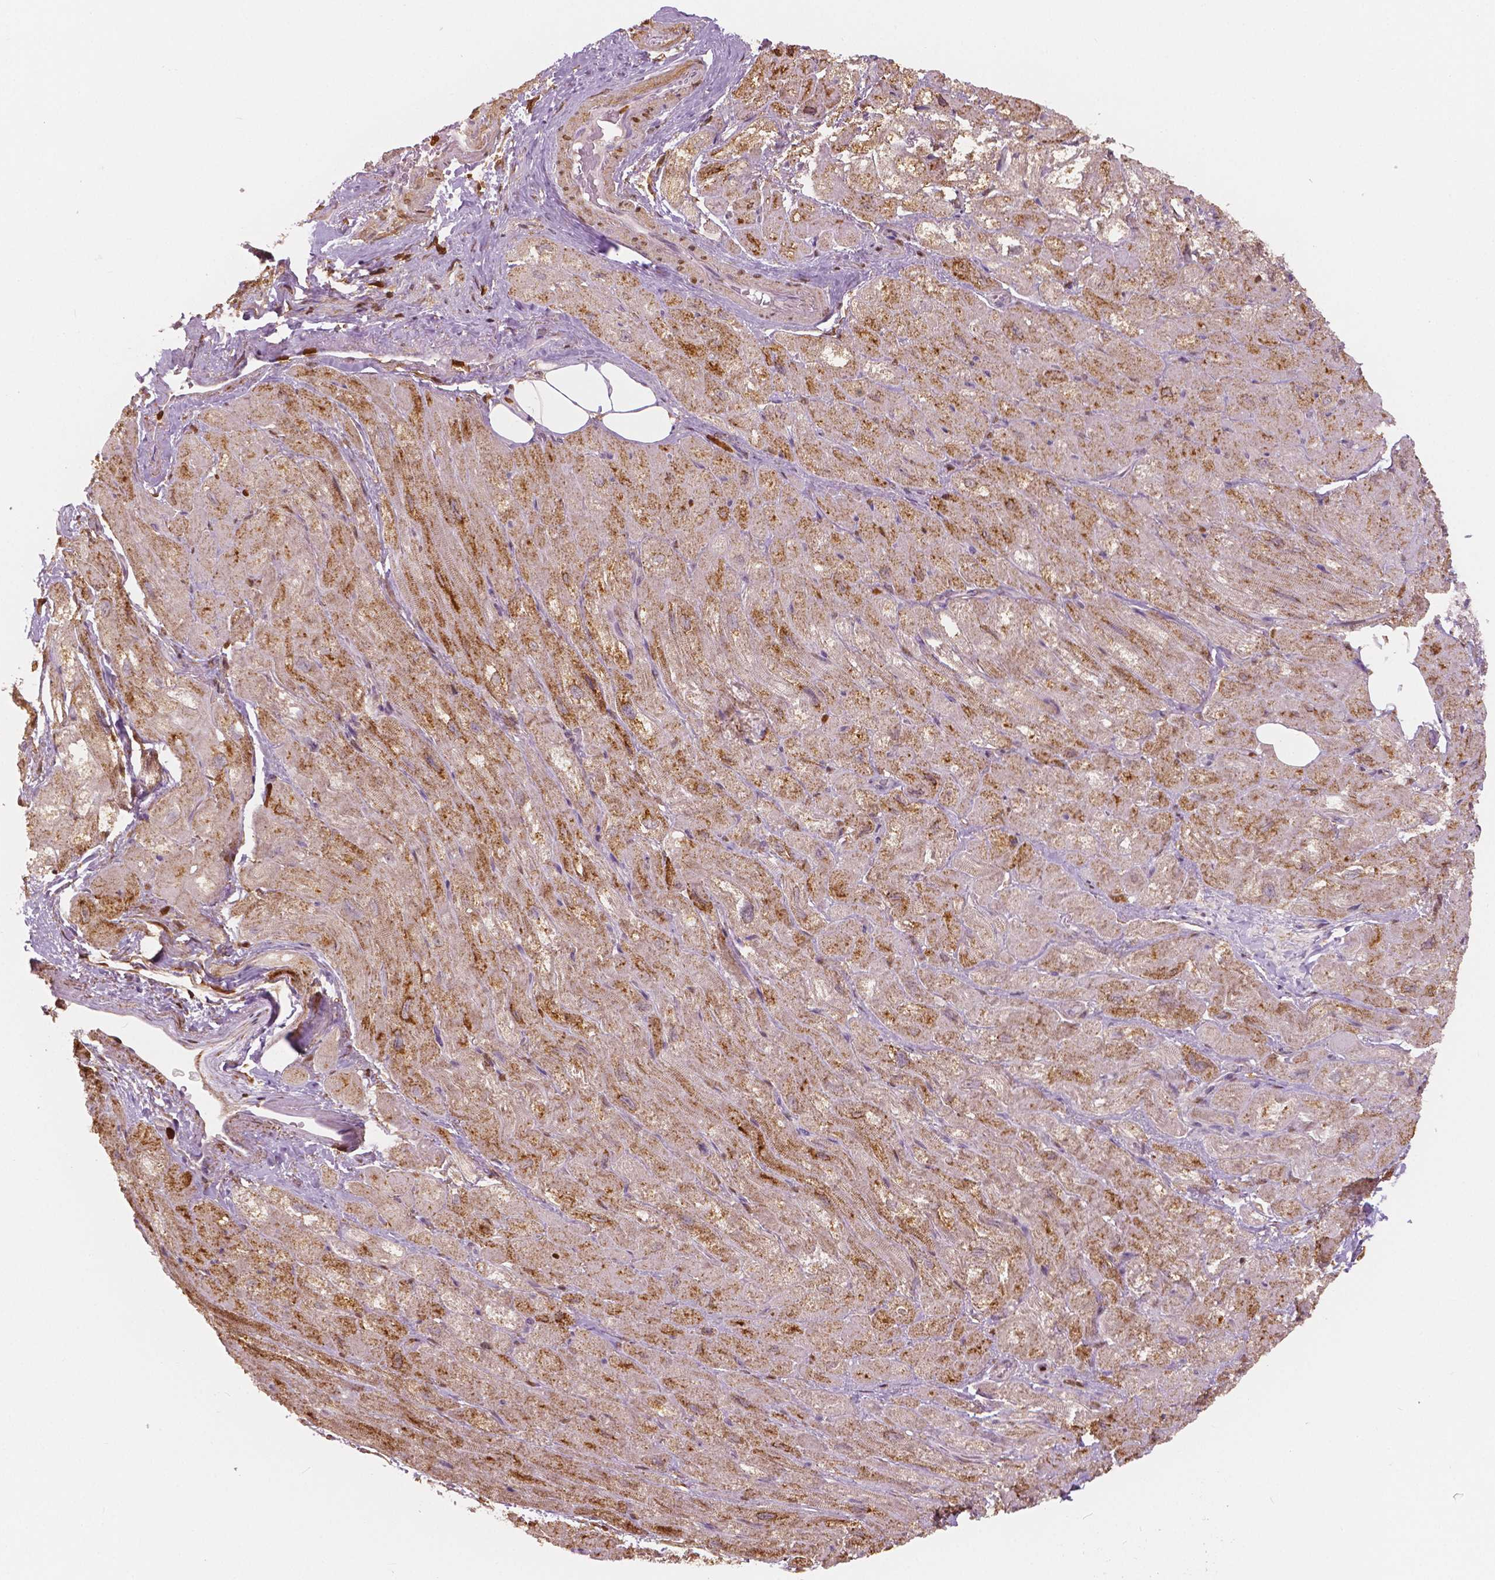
{"staining": {"intensity": "moderate", "quantity": "25%-75%", "location": "cytoplasmic/membranous"}, "tissue": "heart muscle", "cell_type": "Cardiomyocytes", "image_type": "normal", "snomed": [{"axis": "morphology", "description": "Normal tissue, NOS"}, {"axis": "topography", "description": "Heart"}], "caption": "Cardiomyocytes reveal medium levels of moderate cytoplasmic/membranous positivity in approximately 25%-75% of cells in benign human heart muscle. The protein is stained brown, and the nuclei are stained in blue (DAB IHC with brightfield microscopy, high magnification).", "gene": "S100A4", "patient": {"sex": "female", "age": 69}}